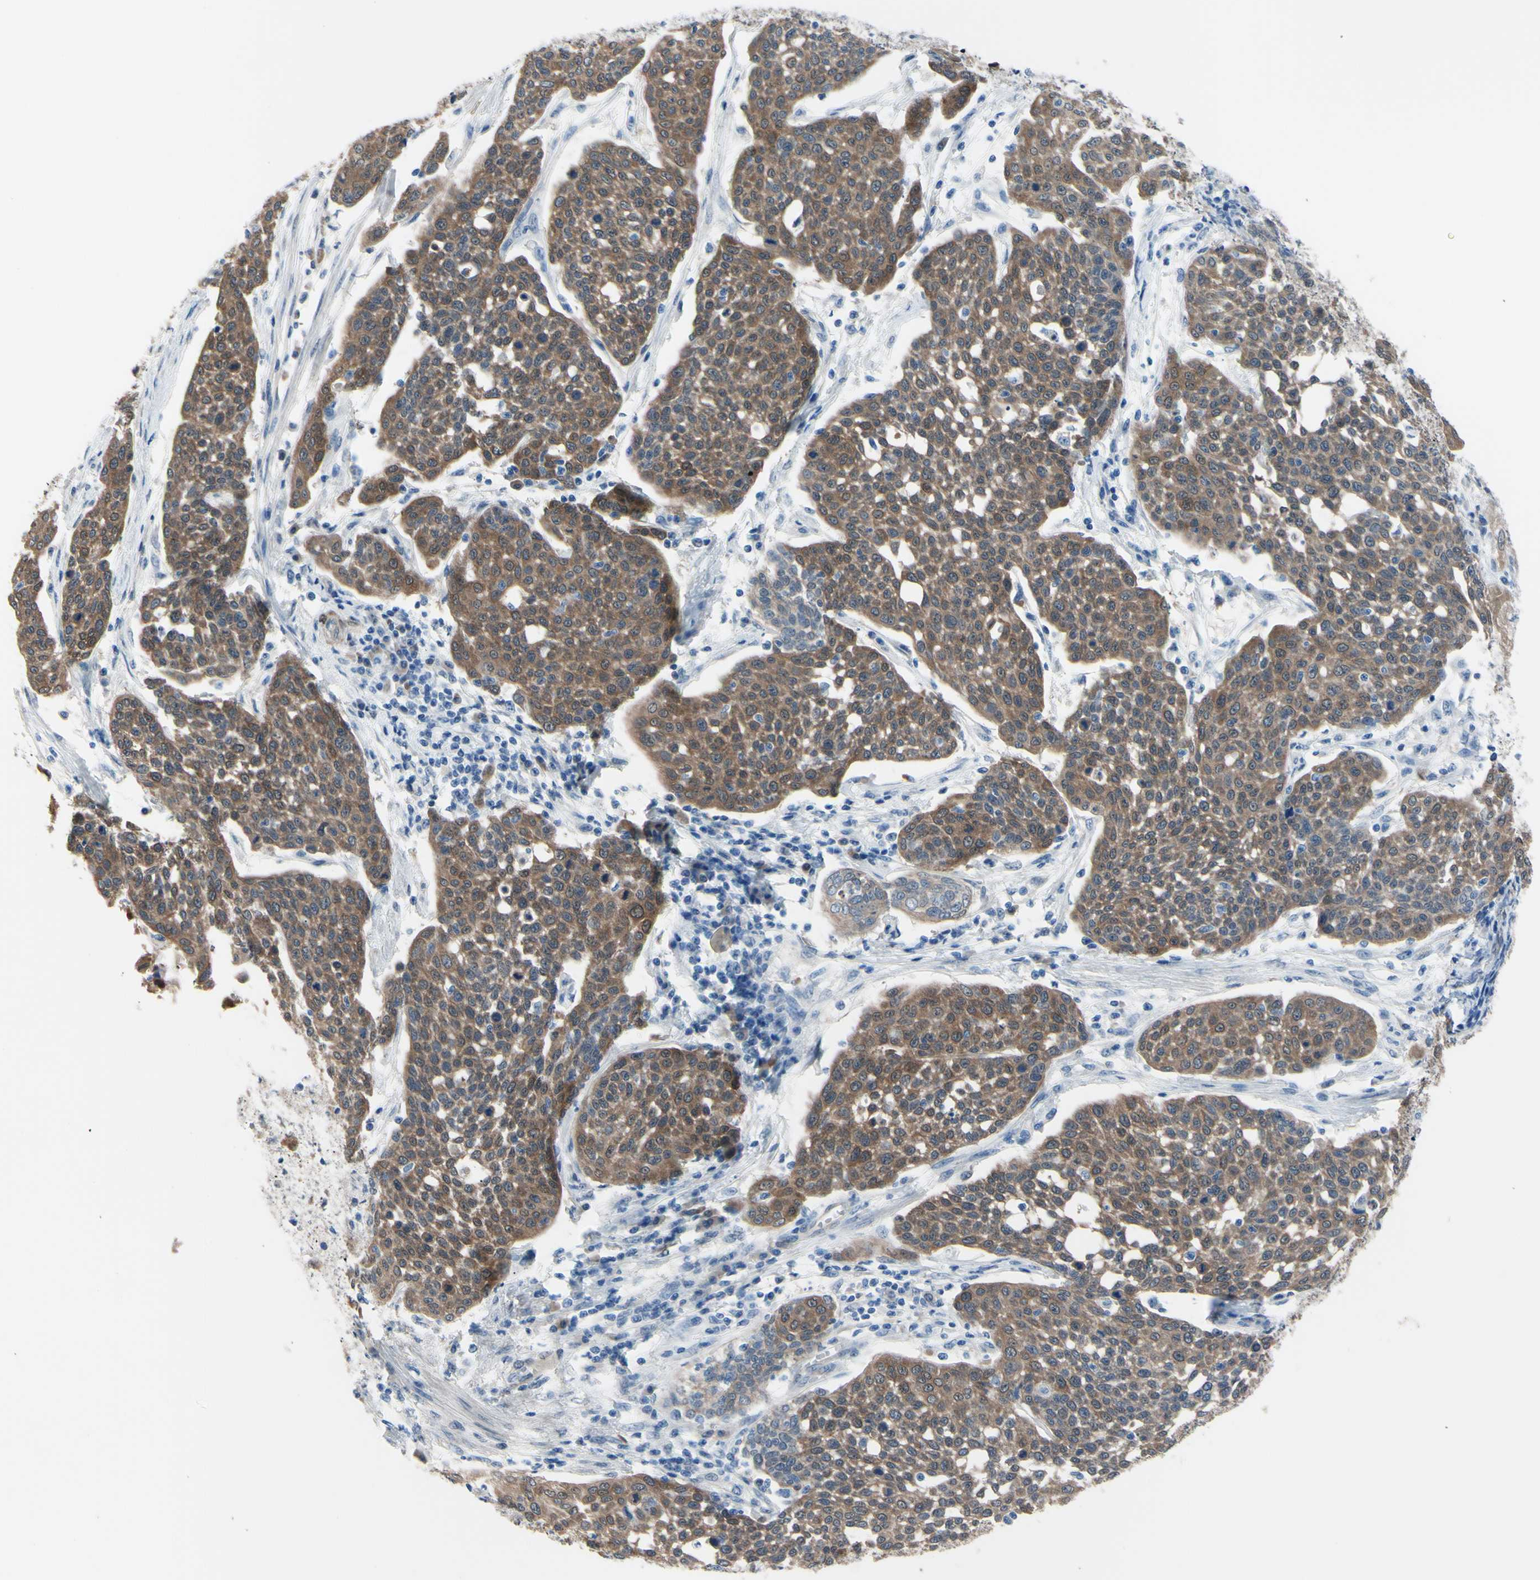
{"staining": {"intensity": "moderate", "quantity": ">75%", "location": "cytoplasmic/membranous"}, "tissue": "cervical cancer", "cell_type": "Tumor cells", "image_type": "cancer", "snomed": [{"axis": "morphology", "description": "Squamous cell carcinoma, NOS"}, {"axis": "topography", "description": "Cervix"}], "caption": "Tumor cells demonstrate medium levels of moderate cytoplasmic/membranous positivity in approximately >75% of cells in human cervical squamous cell carcinoma.", "gene": "NOL3", "patient": {"sex": "female", "age": 34}}